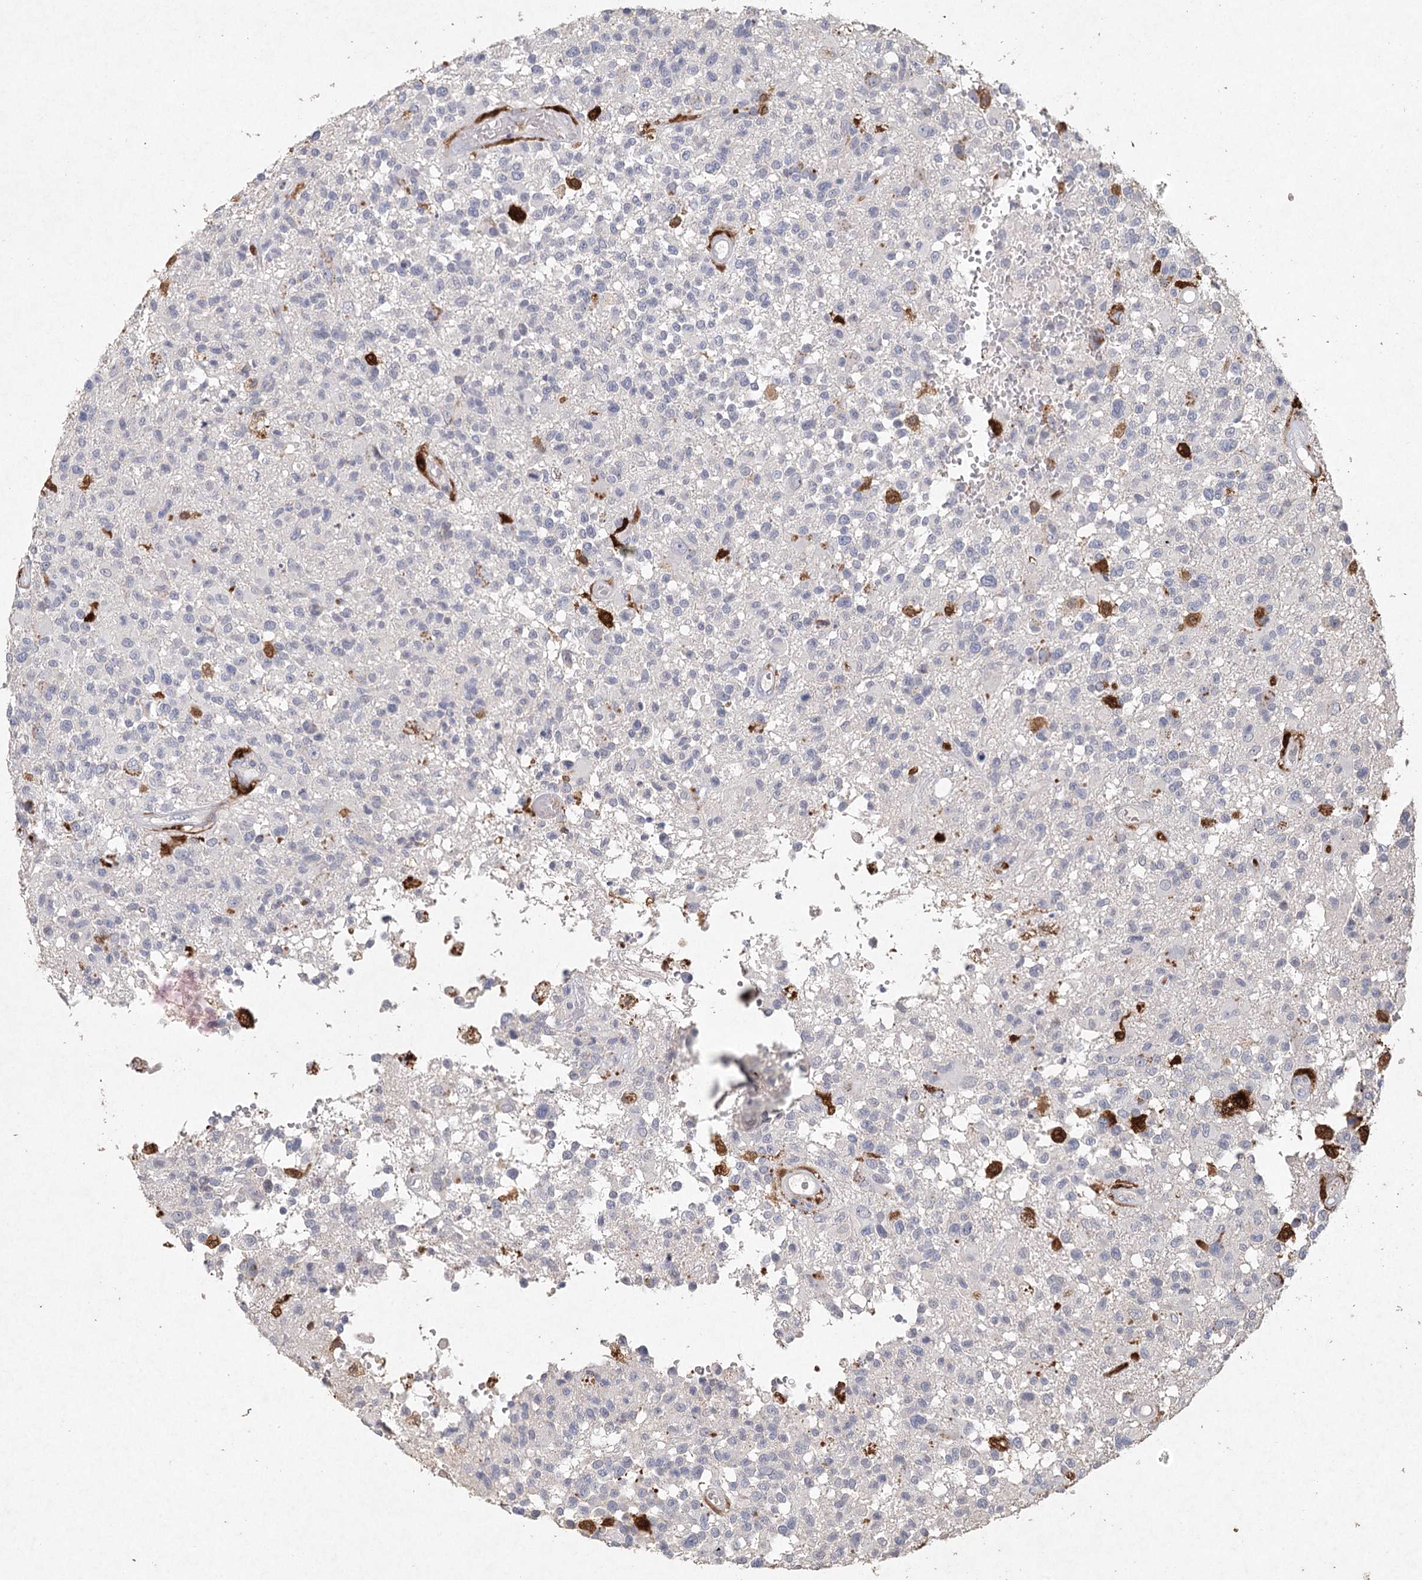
{"staining": {"intensity": "negative", "quantity": "none", "location": "none"}, "tissue": "glioma", "cell_type": "Tumor cells", "image_type": "cancer", "snomed": [{"axis": "morphology", "description": "Glioma, malignant, High grade"}, {"axis": "morphology", "description": "Glioblastoma, NOS"}, {"axis": "topography", "description": "Brain"}], "caption": "Immunohistochemical staining of human malignant glioma (high-grade) shows no significant positivity in tumor cells.", "gene": "ARSI", "patient": {"sex": "male", "age": 60}}